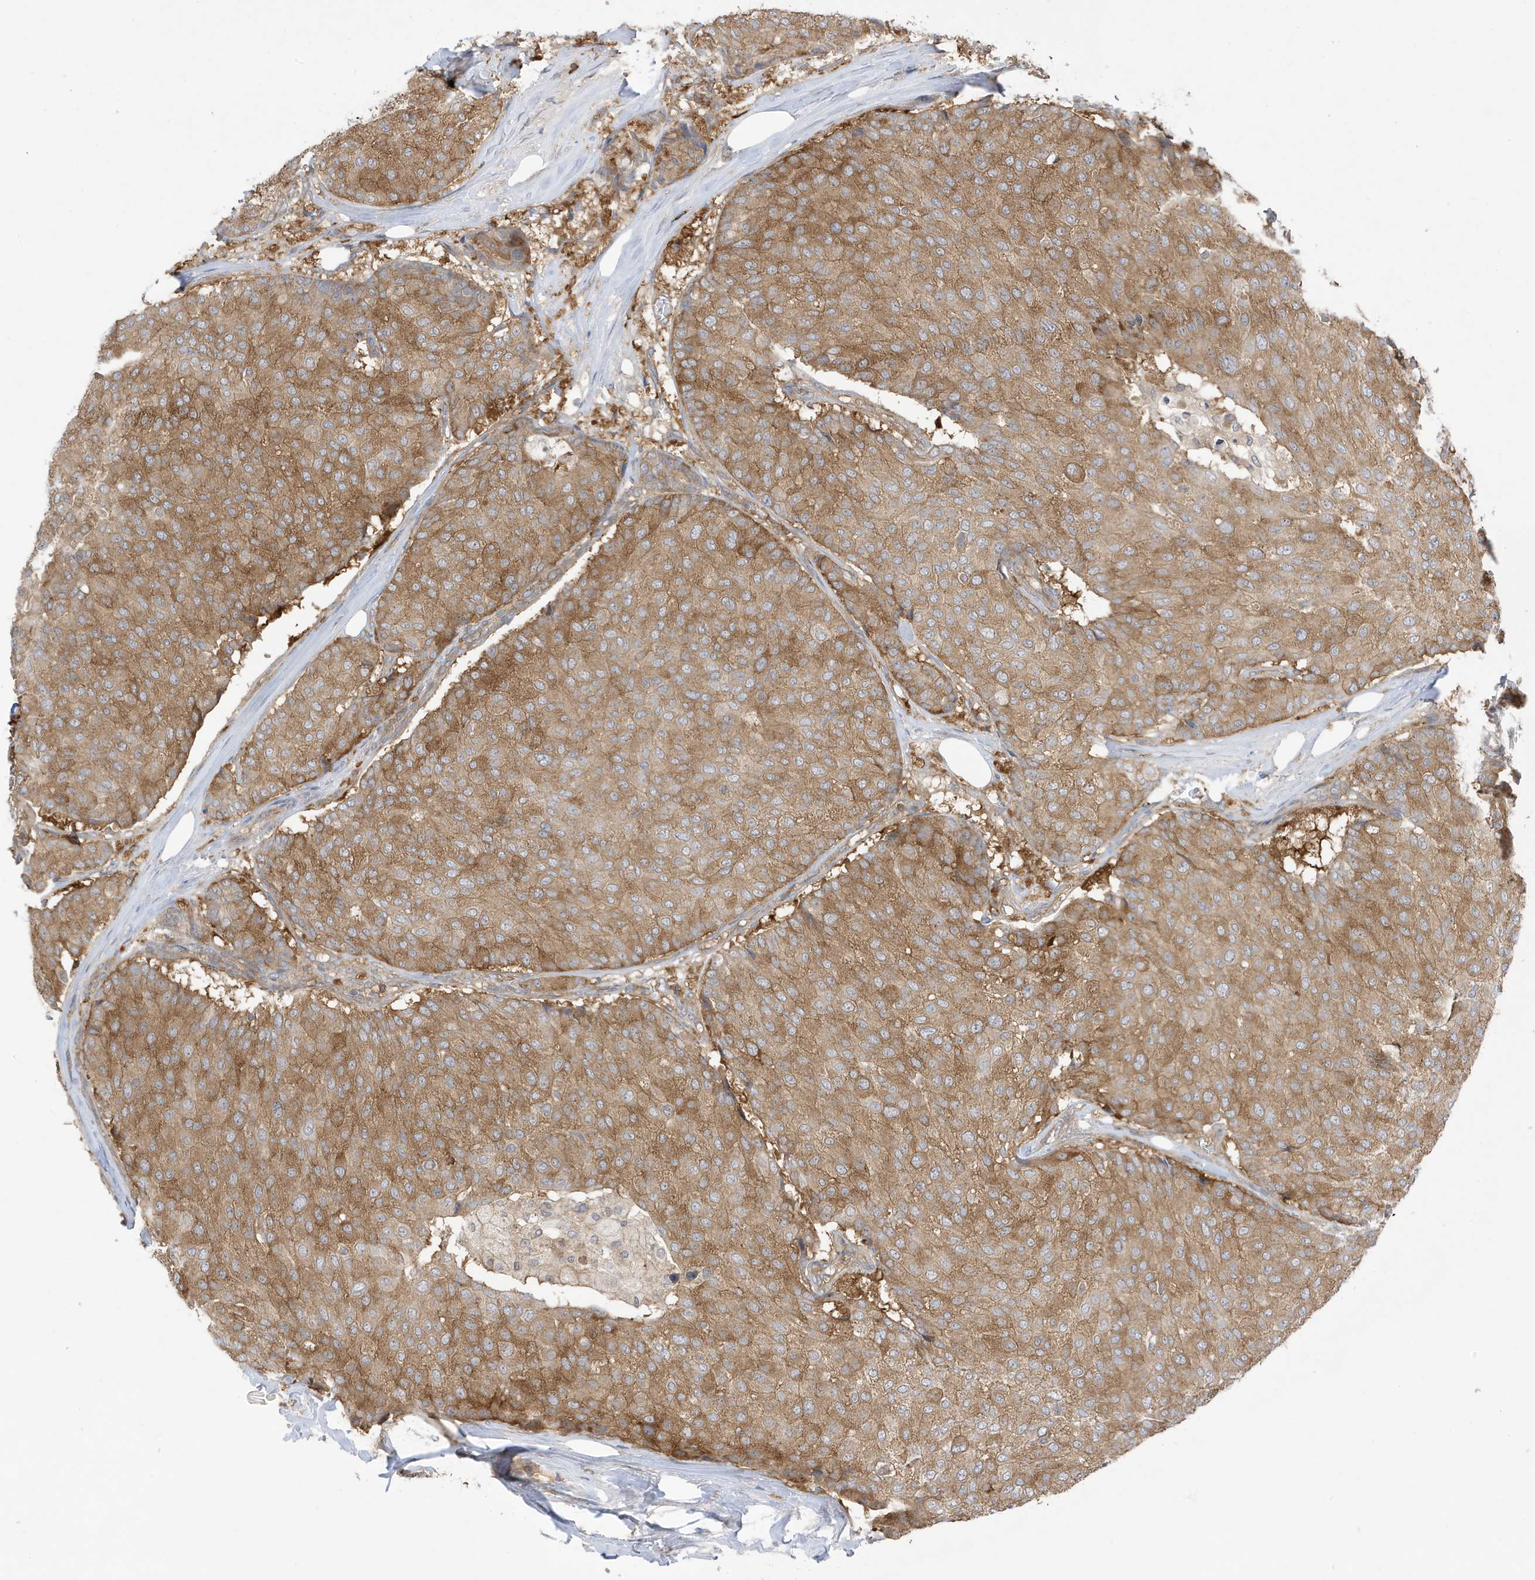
{"staining": {"intensity": "moderate", "quantity": ">75%", "location": "cytoplasmic/membranous"}, "tissue": "breast cancer", "cell_type": "Tumor cells", "image_type": "cancer", "snomed": [{"axis": "morphology", "description": "Duct carcinoma"}, {"axis": "topography", "description": "Breast"}], "caption": "A medium amount of moderate cytoplasmic/membranous expression is present in approximately >75% of tumor cells in breast cancer (intraductal carcinoma) tissue. Ihc stains the protein in brown and the nuclei are stained blue.", "gene": "PHACTR2", "patient": {"sex": "female", "age": 75}}